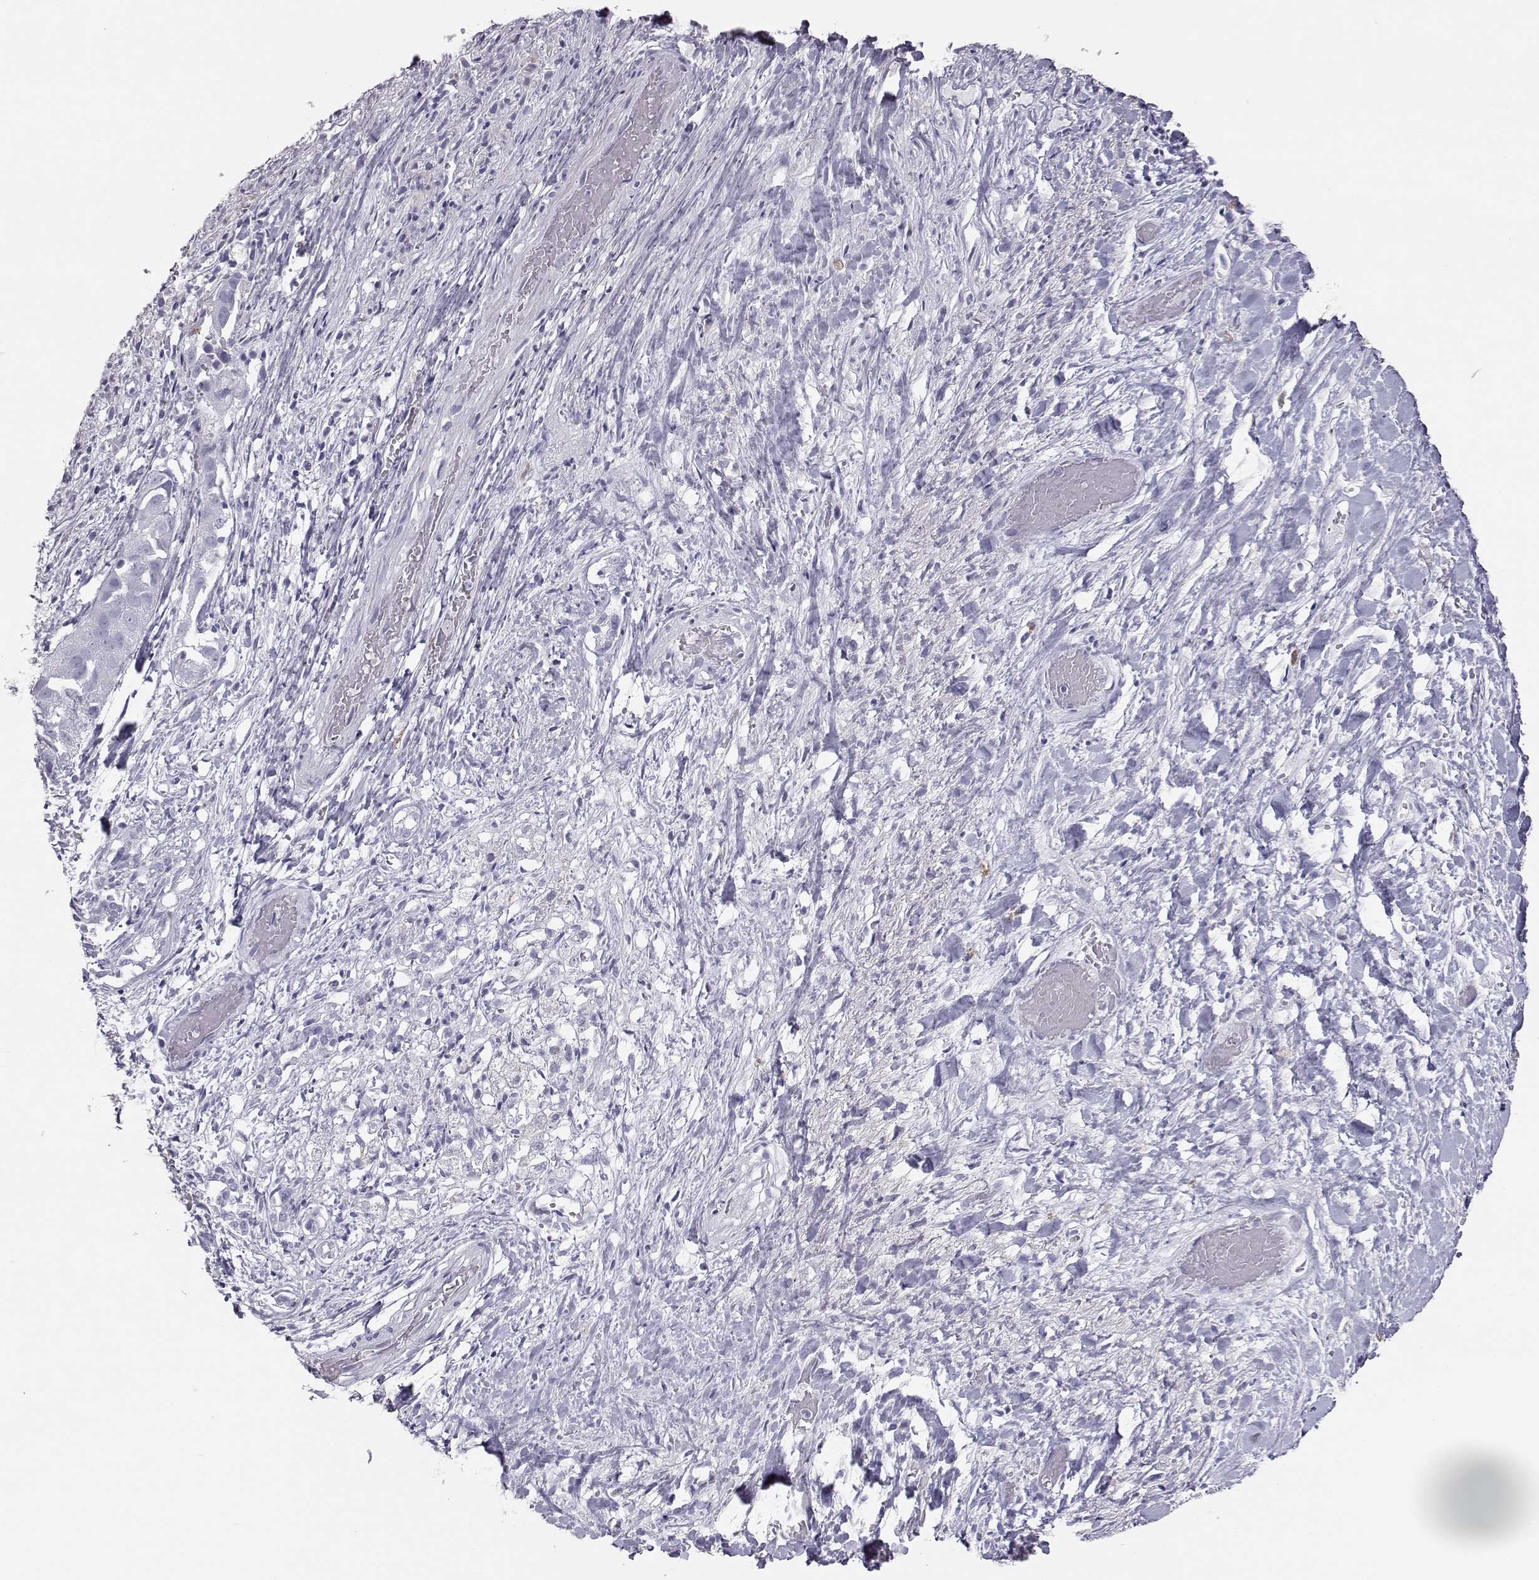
{"staining": {"intensity": "negative", "quantity": "none", "location": "none"}, "tissue": "liver cancer", "cell_type": "Tumor cells", "image_type": "cancer", "snomed": [{"axis": "morphology", "description": "Cholangiocarcinoma"}, {"axis": "topography", "description": "Liver"}], "caption": "Immunohistochemistry (IHC) micrograph of neoplastic tissue: cholangiocarcinoma (liver) stained with DAB (3,3'-diaminobenzidine) reveals no significant protein positivity in tumor cells.", "gene": "ITLN2", "patient": {"sex": "female", "age": 52}}